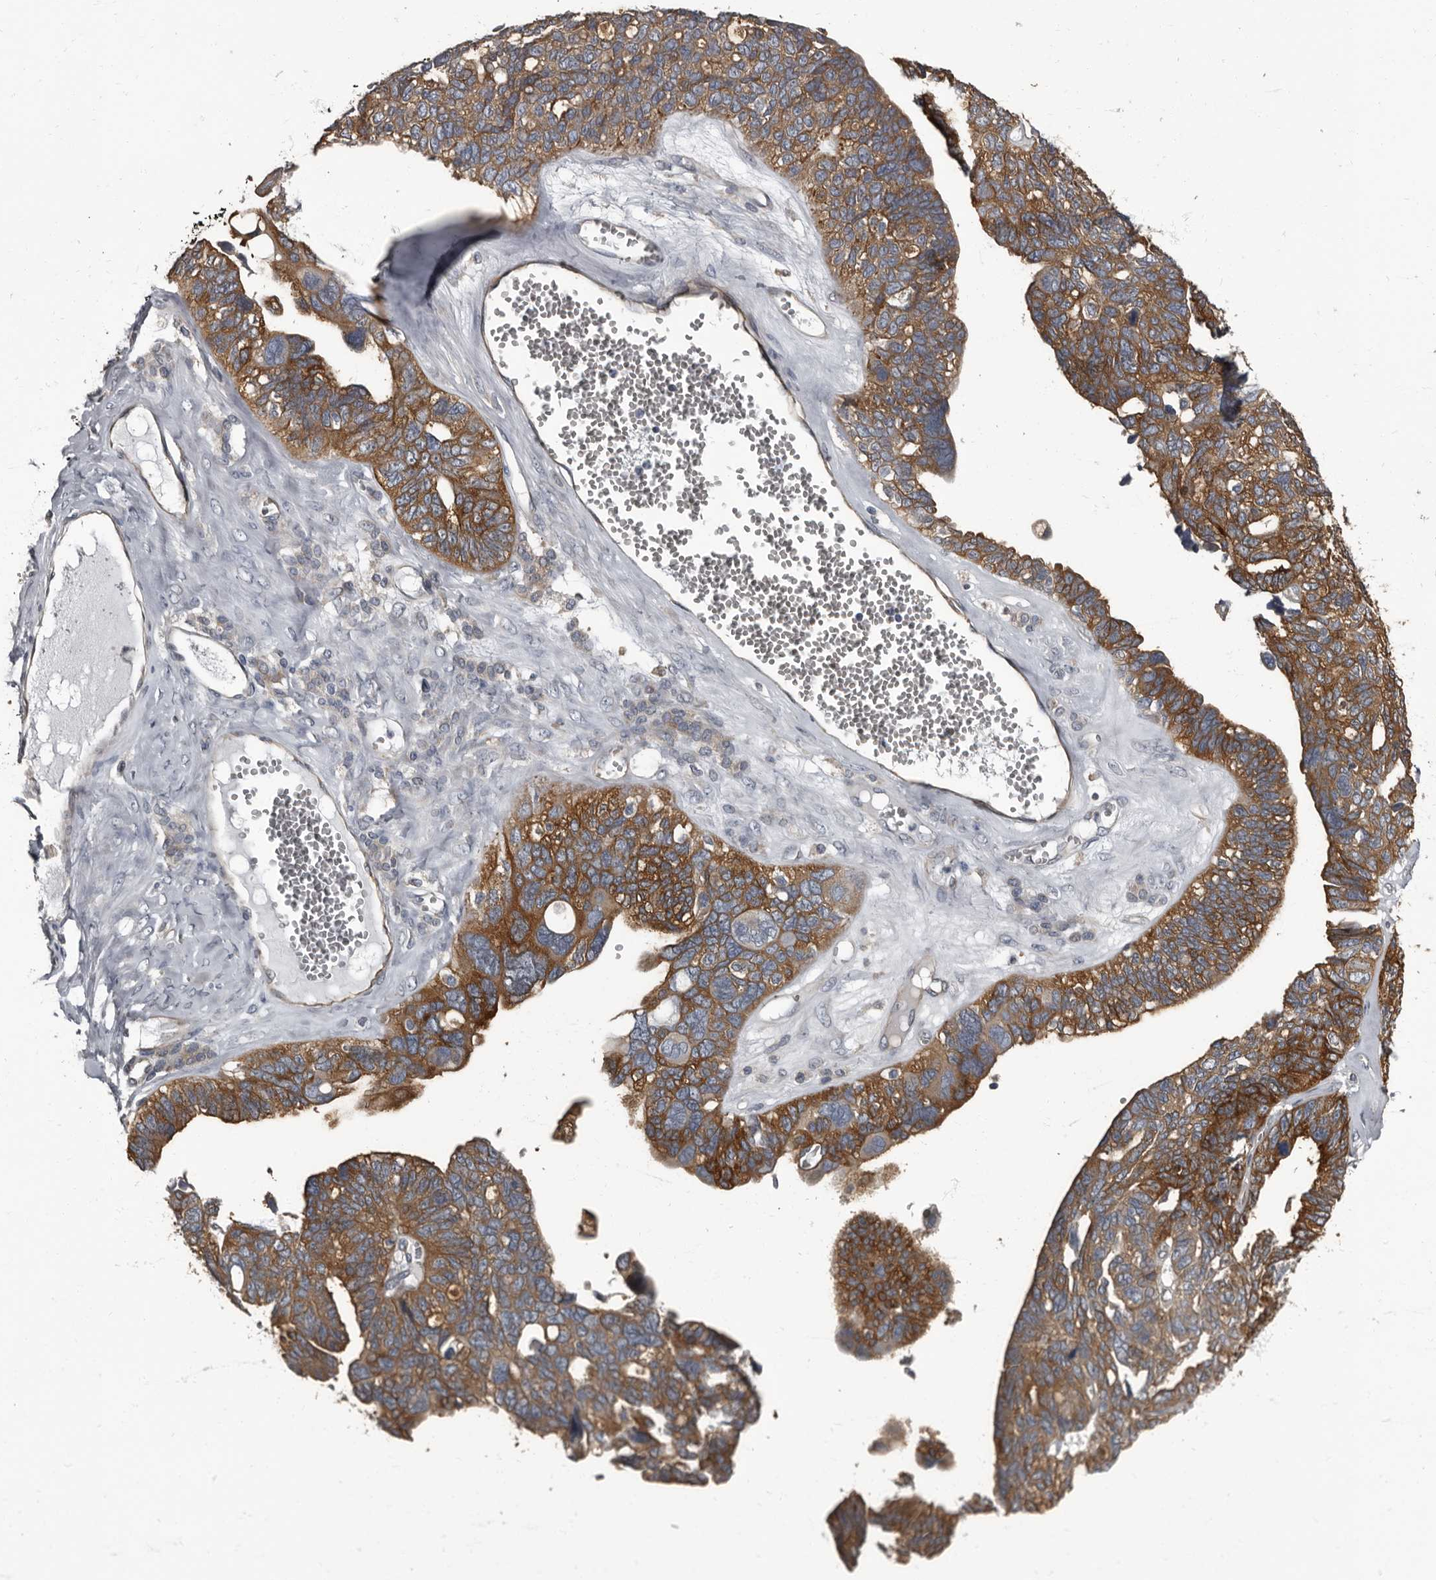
{"staining": {"intensity": "strong", "quantity": ">75%", "location": "cytoplasmic/membranous"}, "tissue": "ovarian cancer", "cell_type": "Tumor cells", "image_type": "cancer", "snomed": [{"axis": "morphology", "description": "Cystadenocarcinoma, serous, NOS"}, {"axis": "topography", "description": "Ovary"}], "caption": "Protein analysis of ovarian serous cystadenocarcinoma tissue shows strong cytoplasmic/membranous expression in about >75% of tumor cells.", "gene": "TPD52L1", "patient": {"sex": "female", "age": 79}}